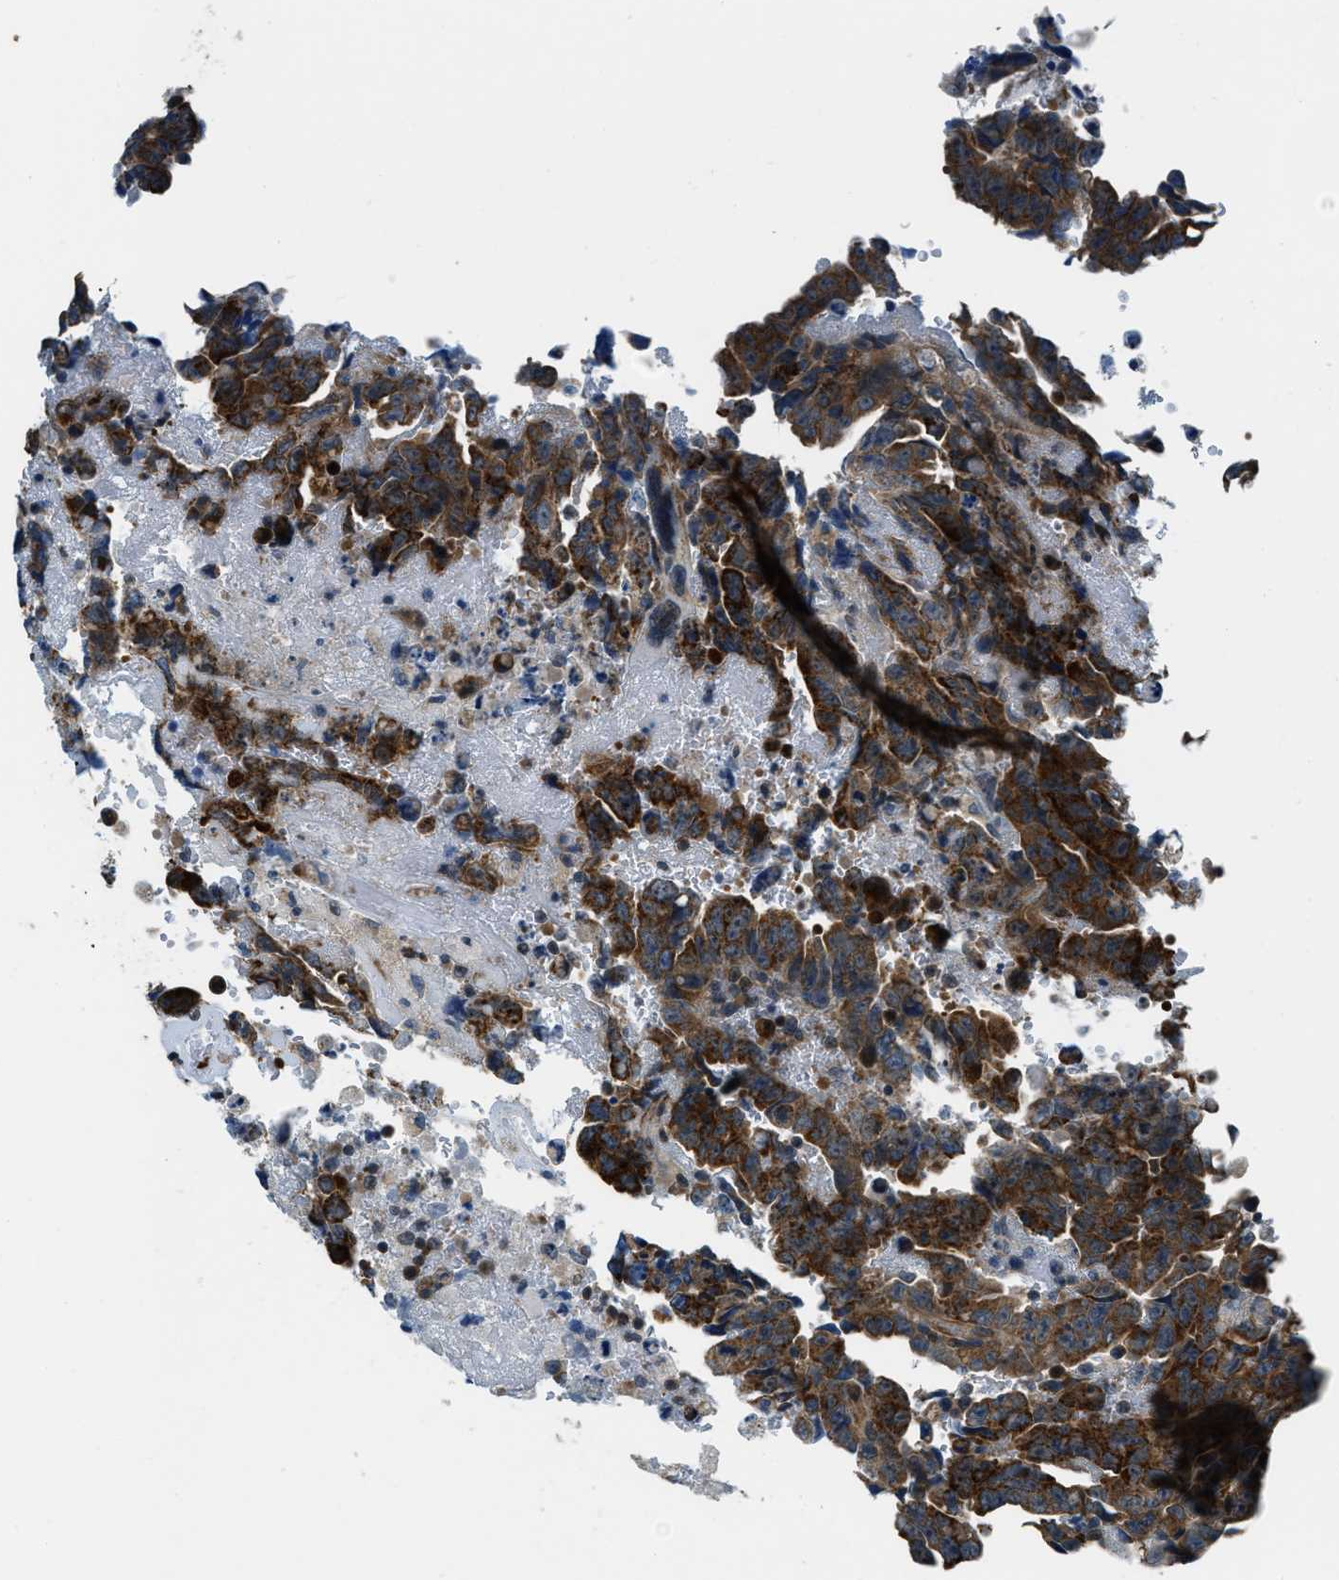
{"staining": {"intensity": "strong", "quantity": ">75%", "location": "cytoplasmic/membranous"}, "tissue": "testis cancer", "cell_type": "Tumor cells", "image_type": "cancer", "snomed": [{"axis": "morphology", "description": "Carcinoma, Embryonal, NOS"}, {"axis": "topography", "description": "Testis"}], "caption": "Embryonal carcinoma (testis) stained with a protein marker reveals strong staining in tumor cells.", "gene": "NUDCD3", "patient": {"sex": "male", "age": 28}}